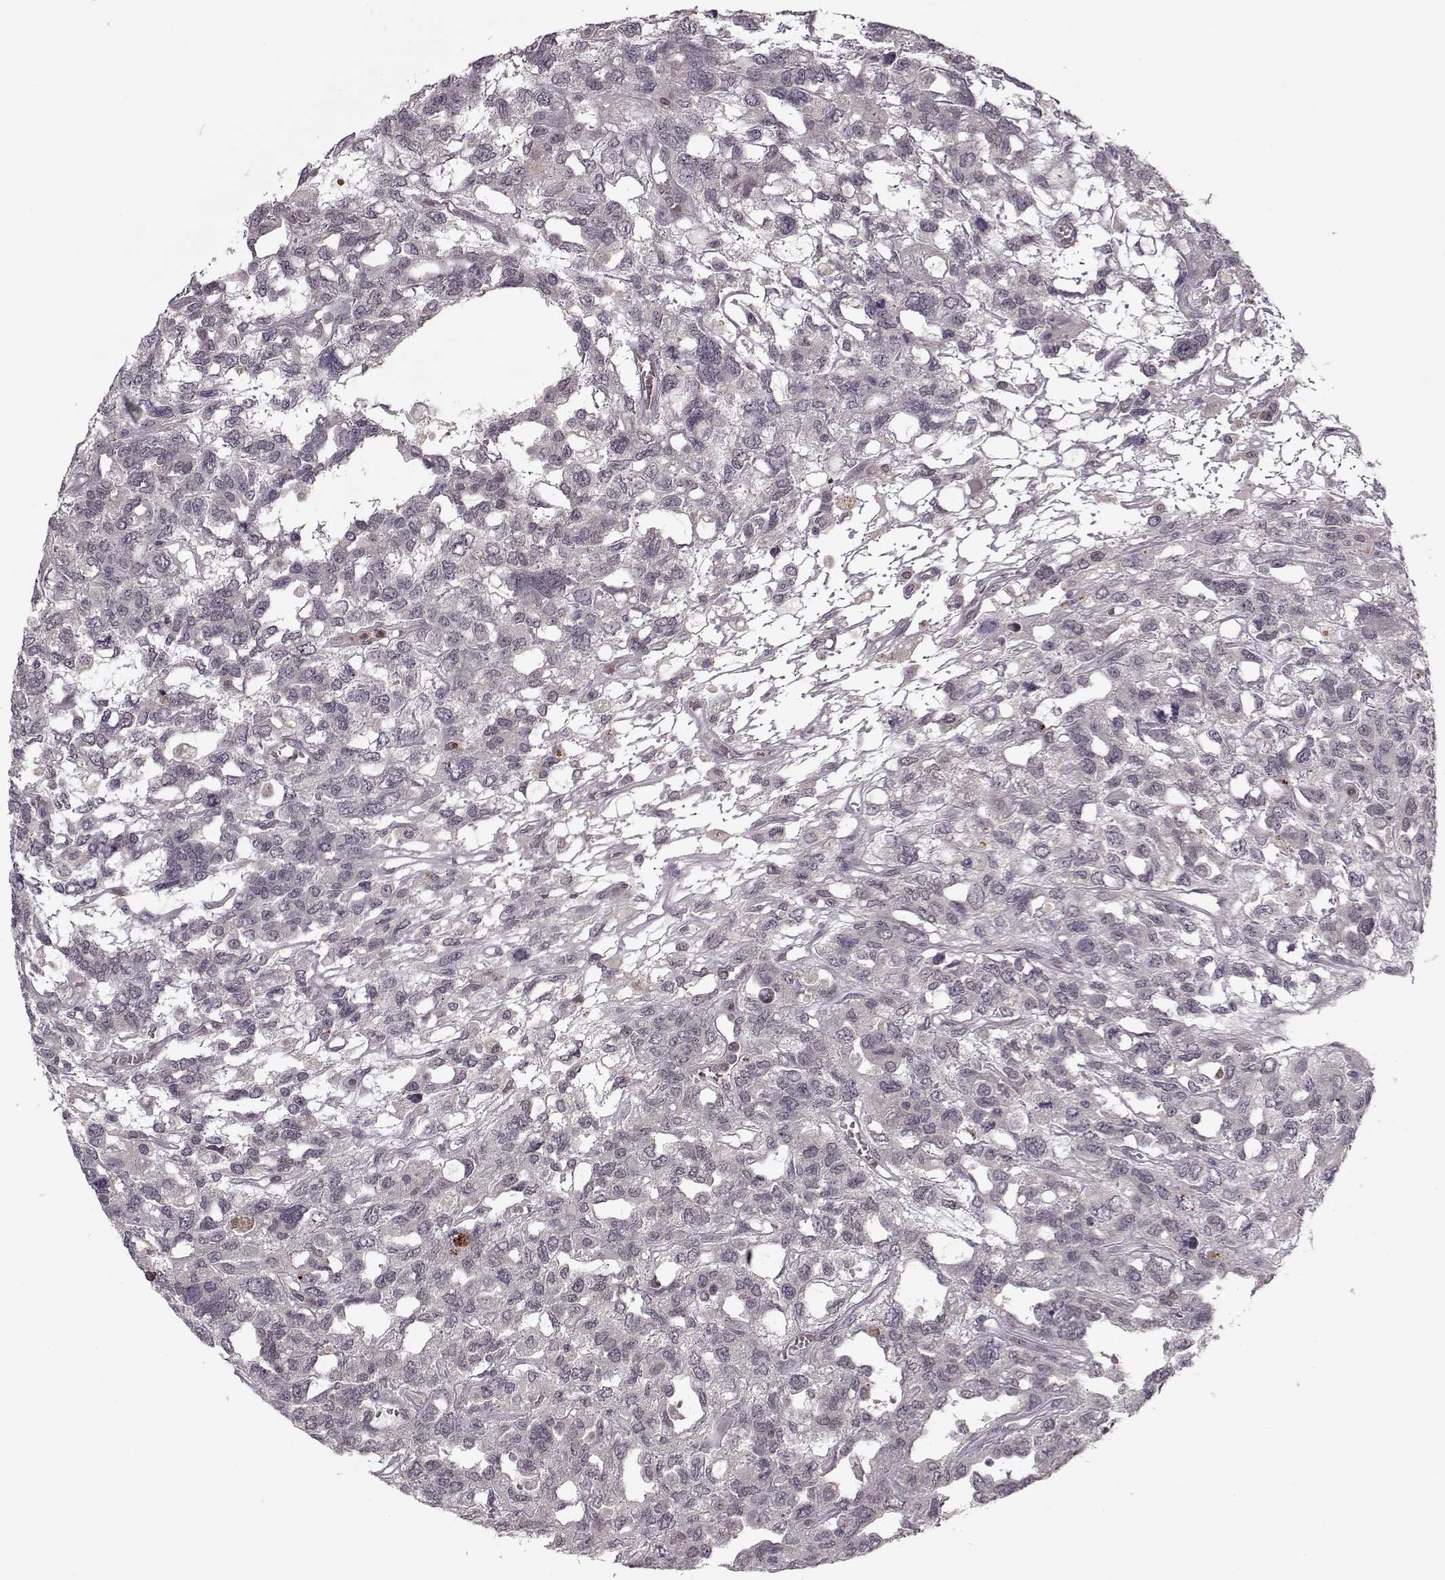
{"staining": {"intensity": "negative", "quantity": "none", "location": "none"}, "tissue": "testis cancer", "cell_type": "Tumor cells", "image_type": "cancer", "snomed": [{"axis": "morphology", "description": "Seminoma, NOS"}, {"axis": "topography", "description": "Testis"}], "caption": "High power microscopy photomicrograph of an IHC photomicrograph of testis cancer (seminoma), revealing no significant positivity in tumor cells.", "gene": "DENND4B", "patient": {"sex": "male", "age": 52}}